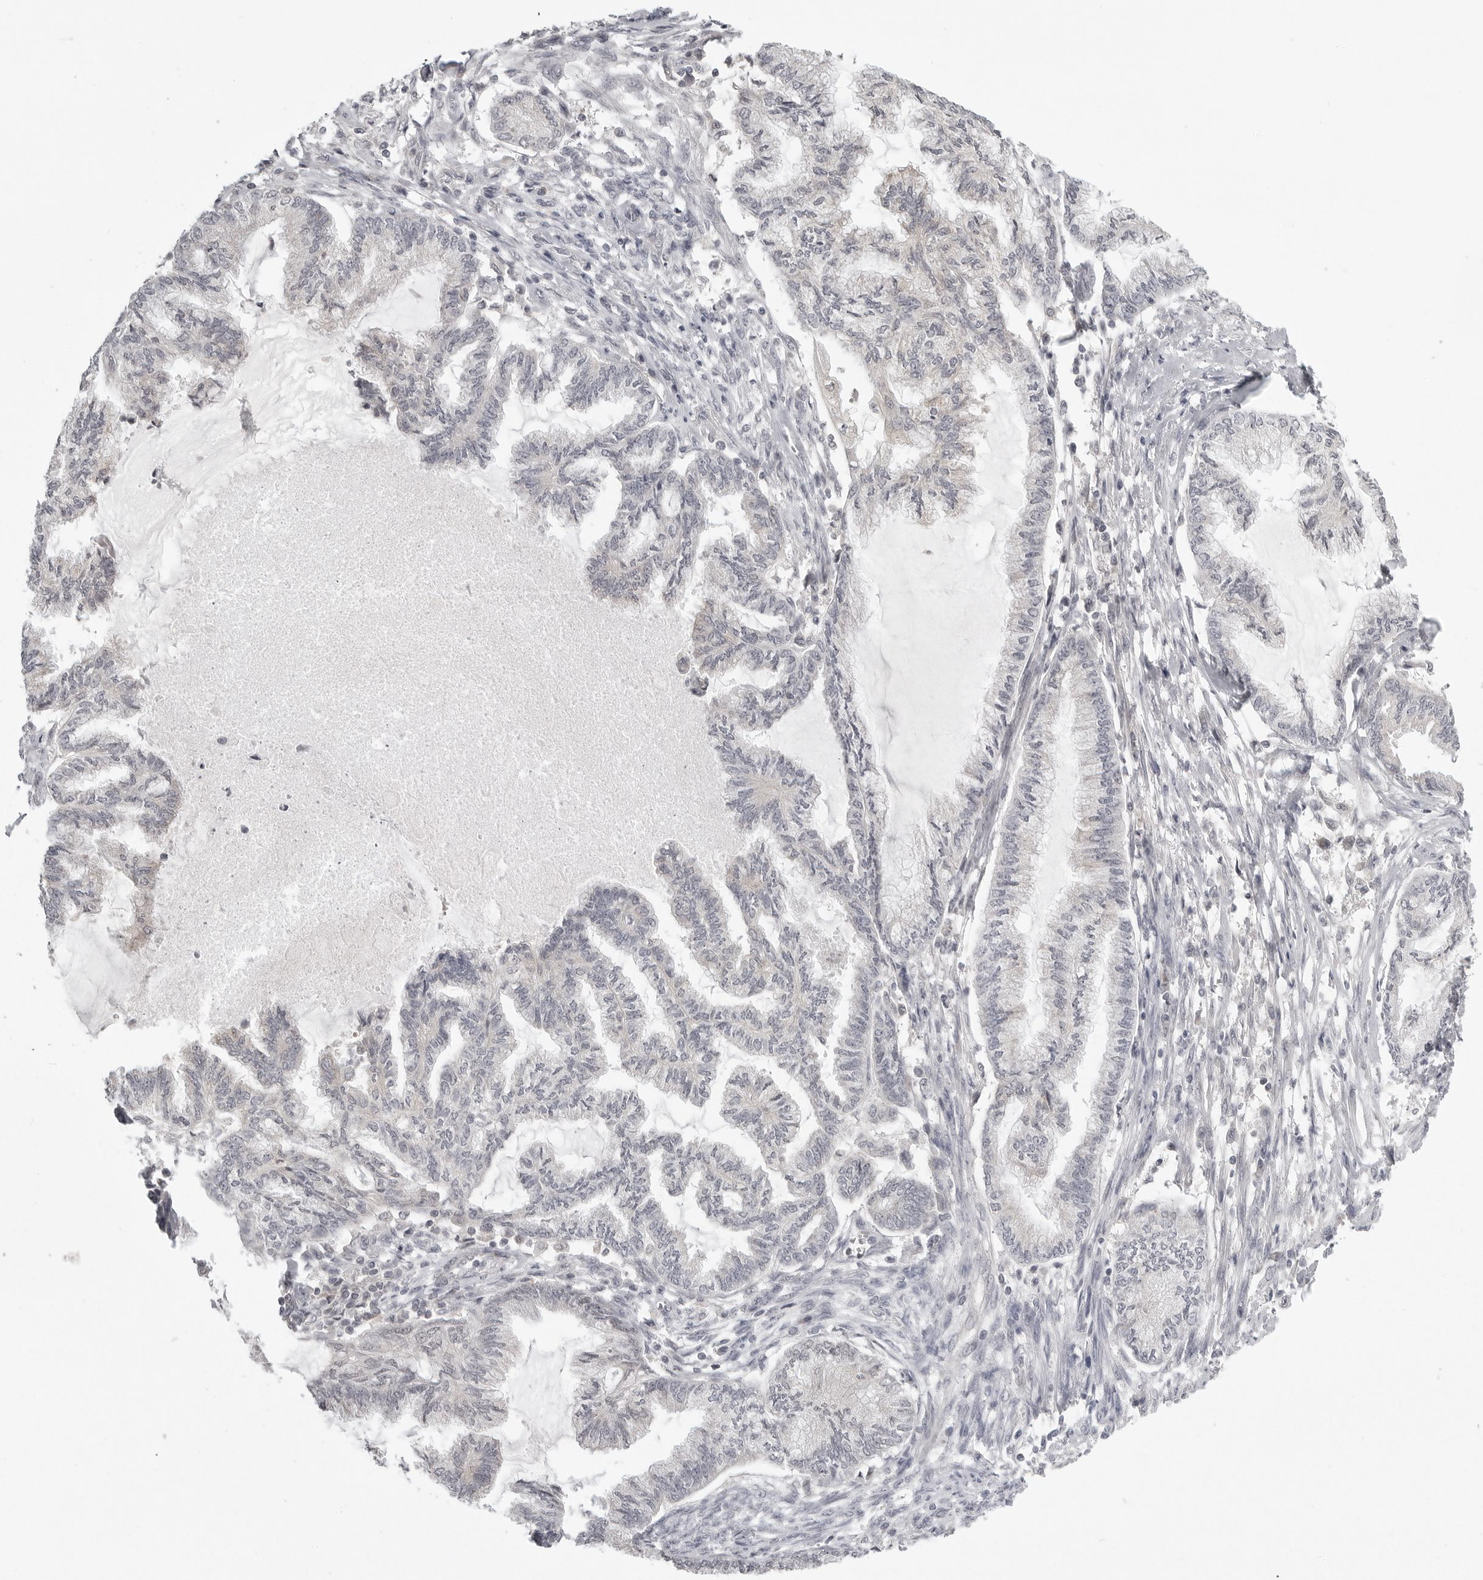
{"staining": {"intensity": "negative", "quantity": "none", "location": "none"}, "tissue": "endometrial cancer", "cell_type": "Tumor cells", "image_type": "cancer", "snomed": [{"axis": "morphology", "description": "Adenocarcinoma, NOS"}, {"axis": "topography", "description": "Endometrium"}], "caption": "Immunohistochemical staining of human endometrial cancer (adenocarcinoma) displays no significant positivity in tumor cells.", "gene": "TUT4", "patient": {"sex": "female", "age": 86}}